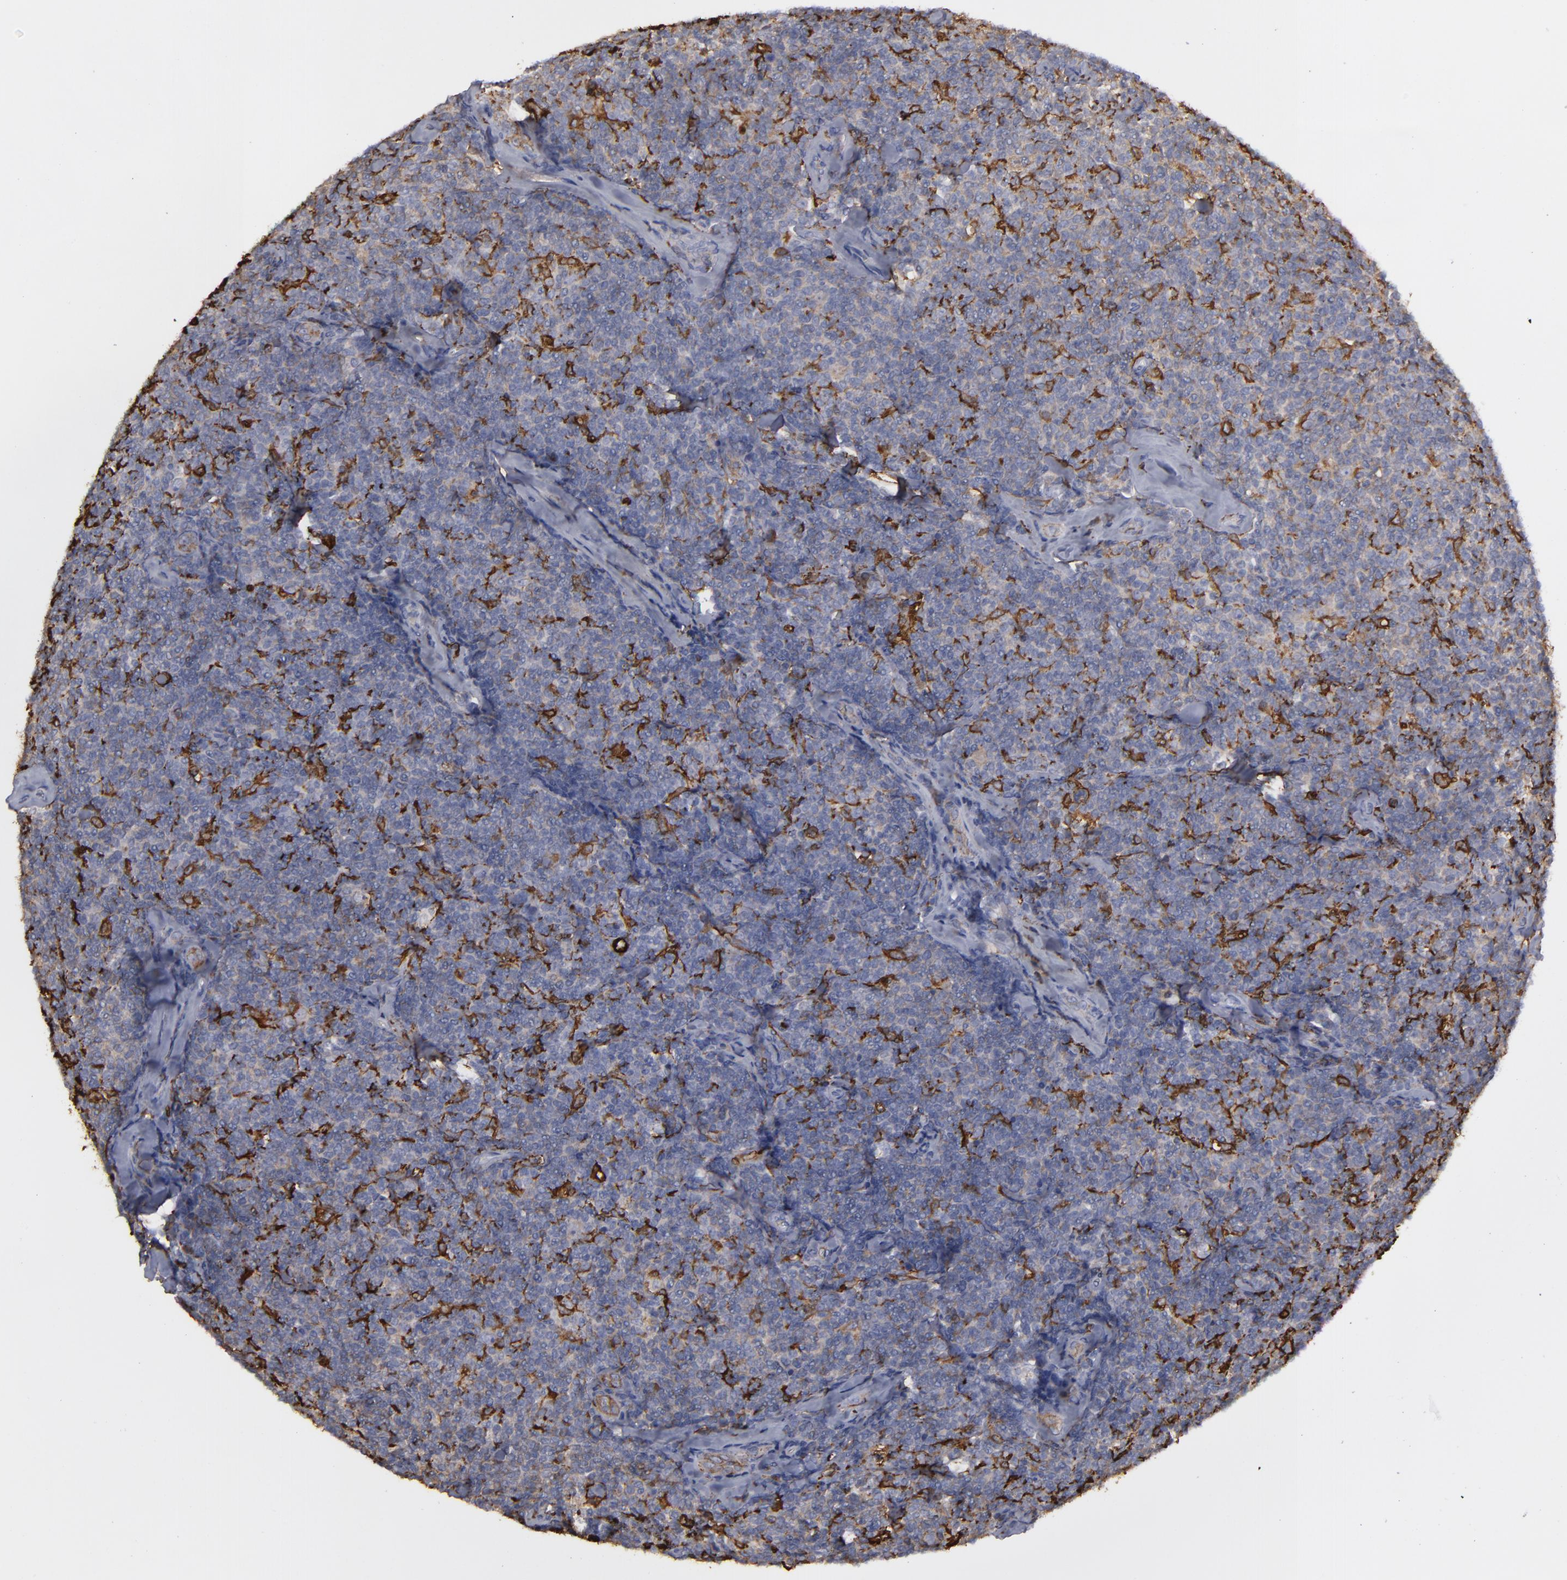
{"staining": {"intensity": "moderate", "quantity": "25%-75%", "location": "cytoplasmic/membranous"}, "tissue": "lymphoma", "cell_type": "Tumor cells", "image_type": "cancer", "snomed": [{"axis": "morphology", "description": "Malignant lymphoma, non-Hodgkin's type, Low grade"}, {"axis": "topography", "description": "Lymph node"}], "caption": "Immunohistochemistry (IHC) micrograph of malignant lymphoma, non-Hodgkin's type (low-grade) stained for a protein (brown), which reveals medium levels of moderate cytoplasmic/membranous expression in about 25%-75% of tumor cells.", "gene": "ODC1", "patient": {"sex": "female", "age": 56}}